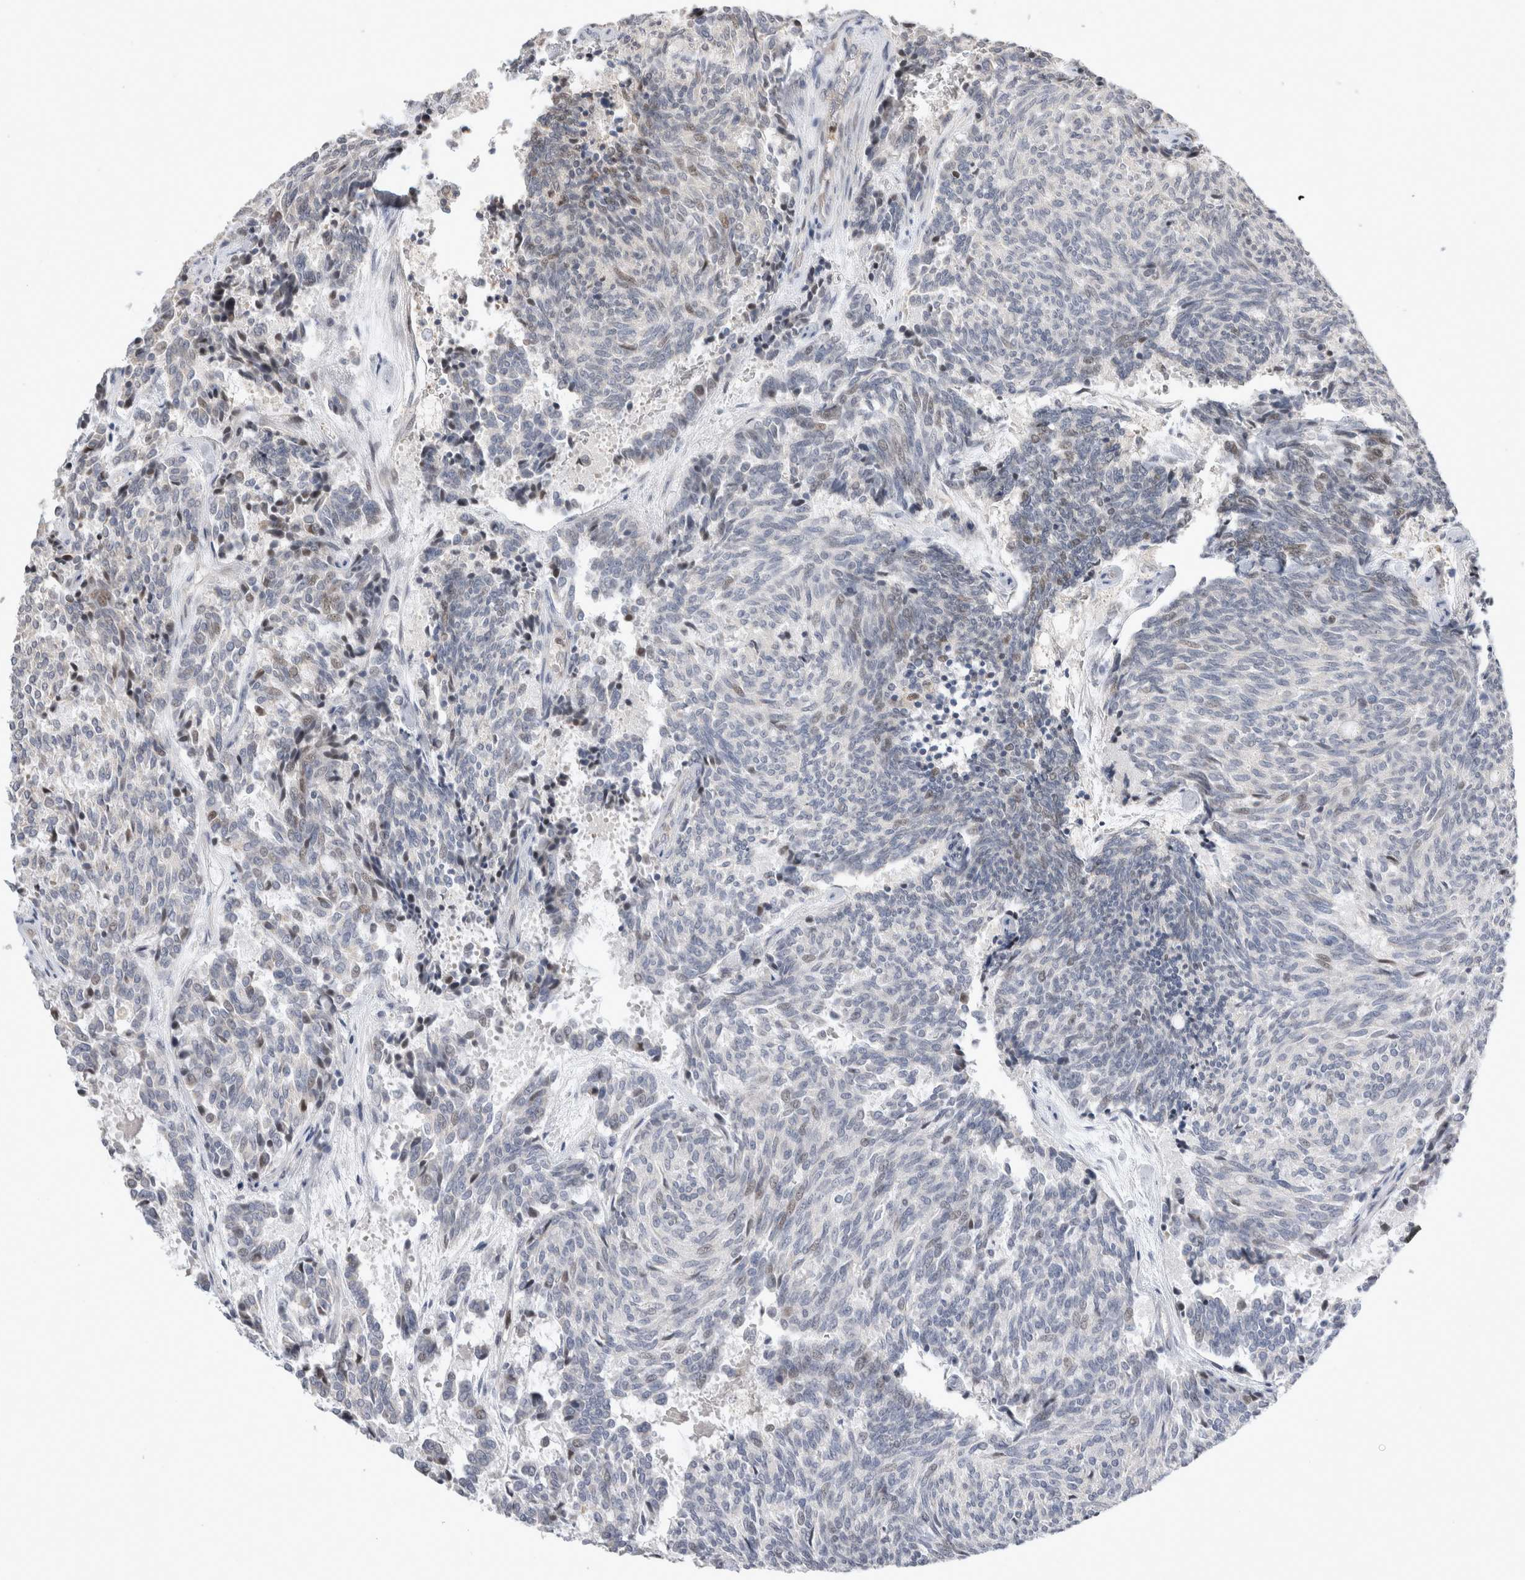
{"staining": {"intensity": "negative", "quantity": "none", "location": "none"}, "tissue": "carcinoid", "cell_type": "Tumor cells", "image_type": "cancer", "snomed": [{"axis": "morphology", "description": "Carcinoid, malignant, NOS"}, {"axis": "topography", "description": "Pancreas"}], "caption": "Tumor cells are negative for brown protein staining in carcinoid.", "gene": "AGMAT", "patient": {"sex": "female", "age": 54}}